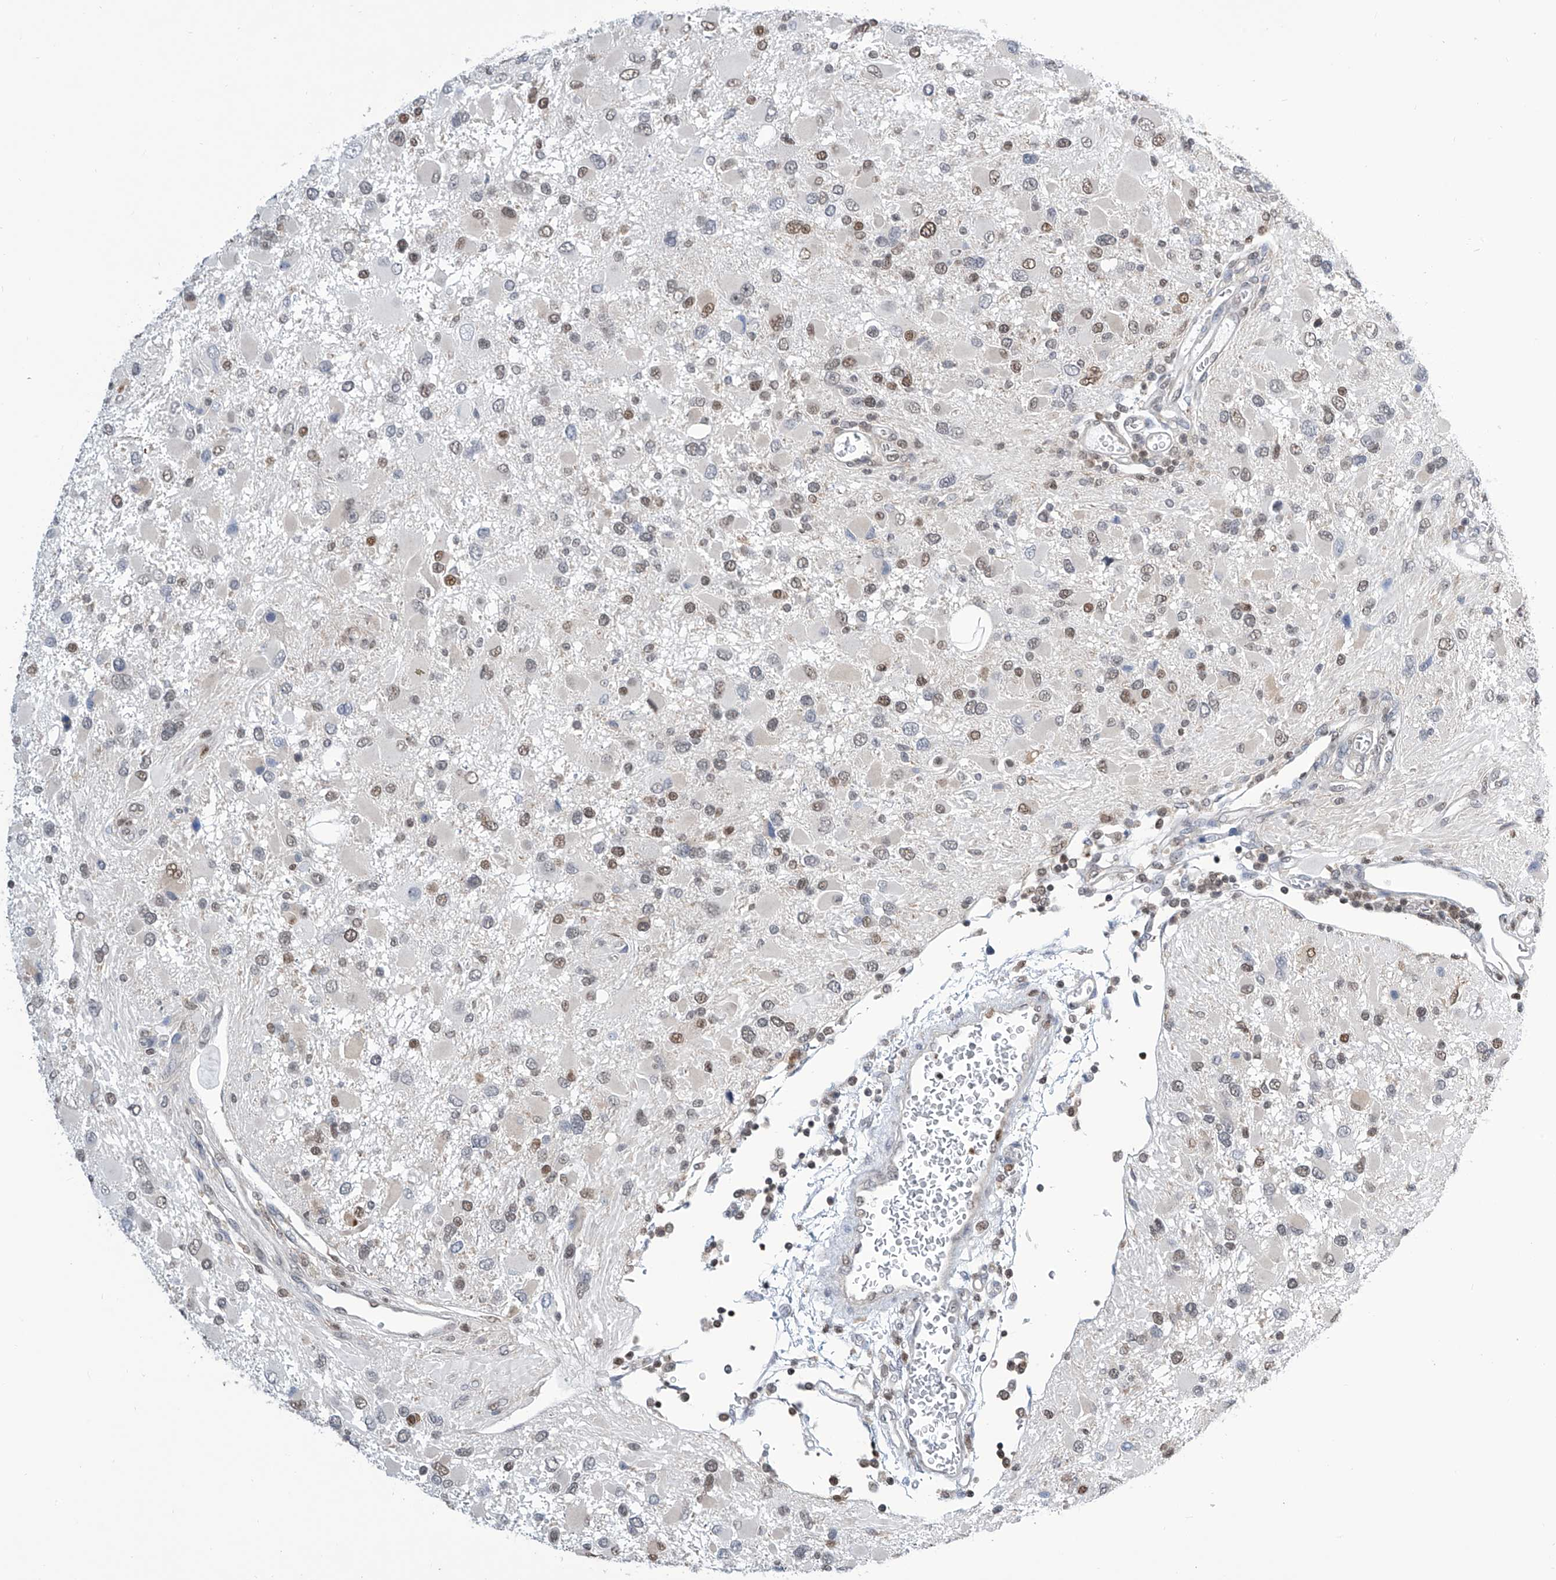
{"staining": {"intensity": "weak", "quantity": "25%-75%", "location": "nuclear"}, "tissue": "glioma", "cell_type": "Tumor cells", "image_type": "cancer", "snomed": [{"axis": "morphology", "description": "Glioma, malignant, High grade"}, {"axis": "topography", "description": "Brain"}], "caption": "Immunohistochemical staining of malignant high-grade glioma shows weak nuclear protein positivity in approximately 25%-75% of tumor cells.", "gene": "SREBF2", "patient": {"sex": "male", "age": 53}}